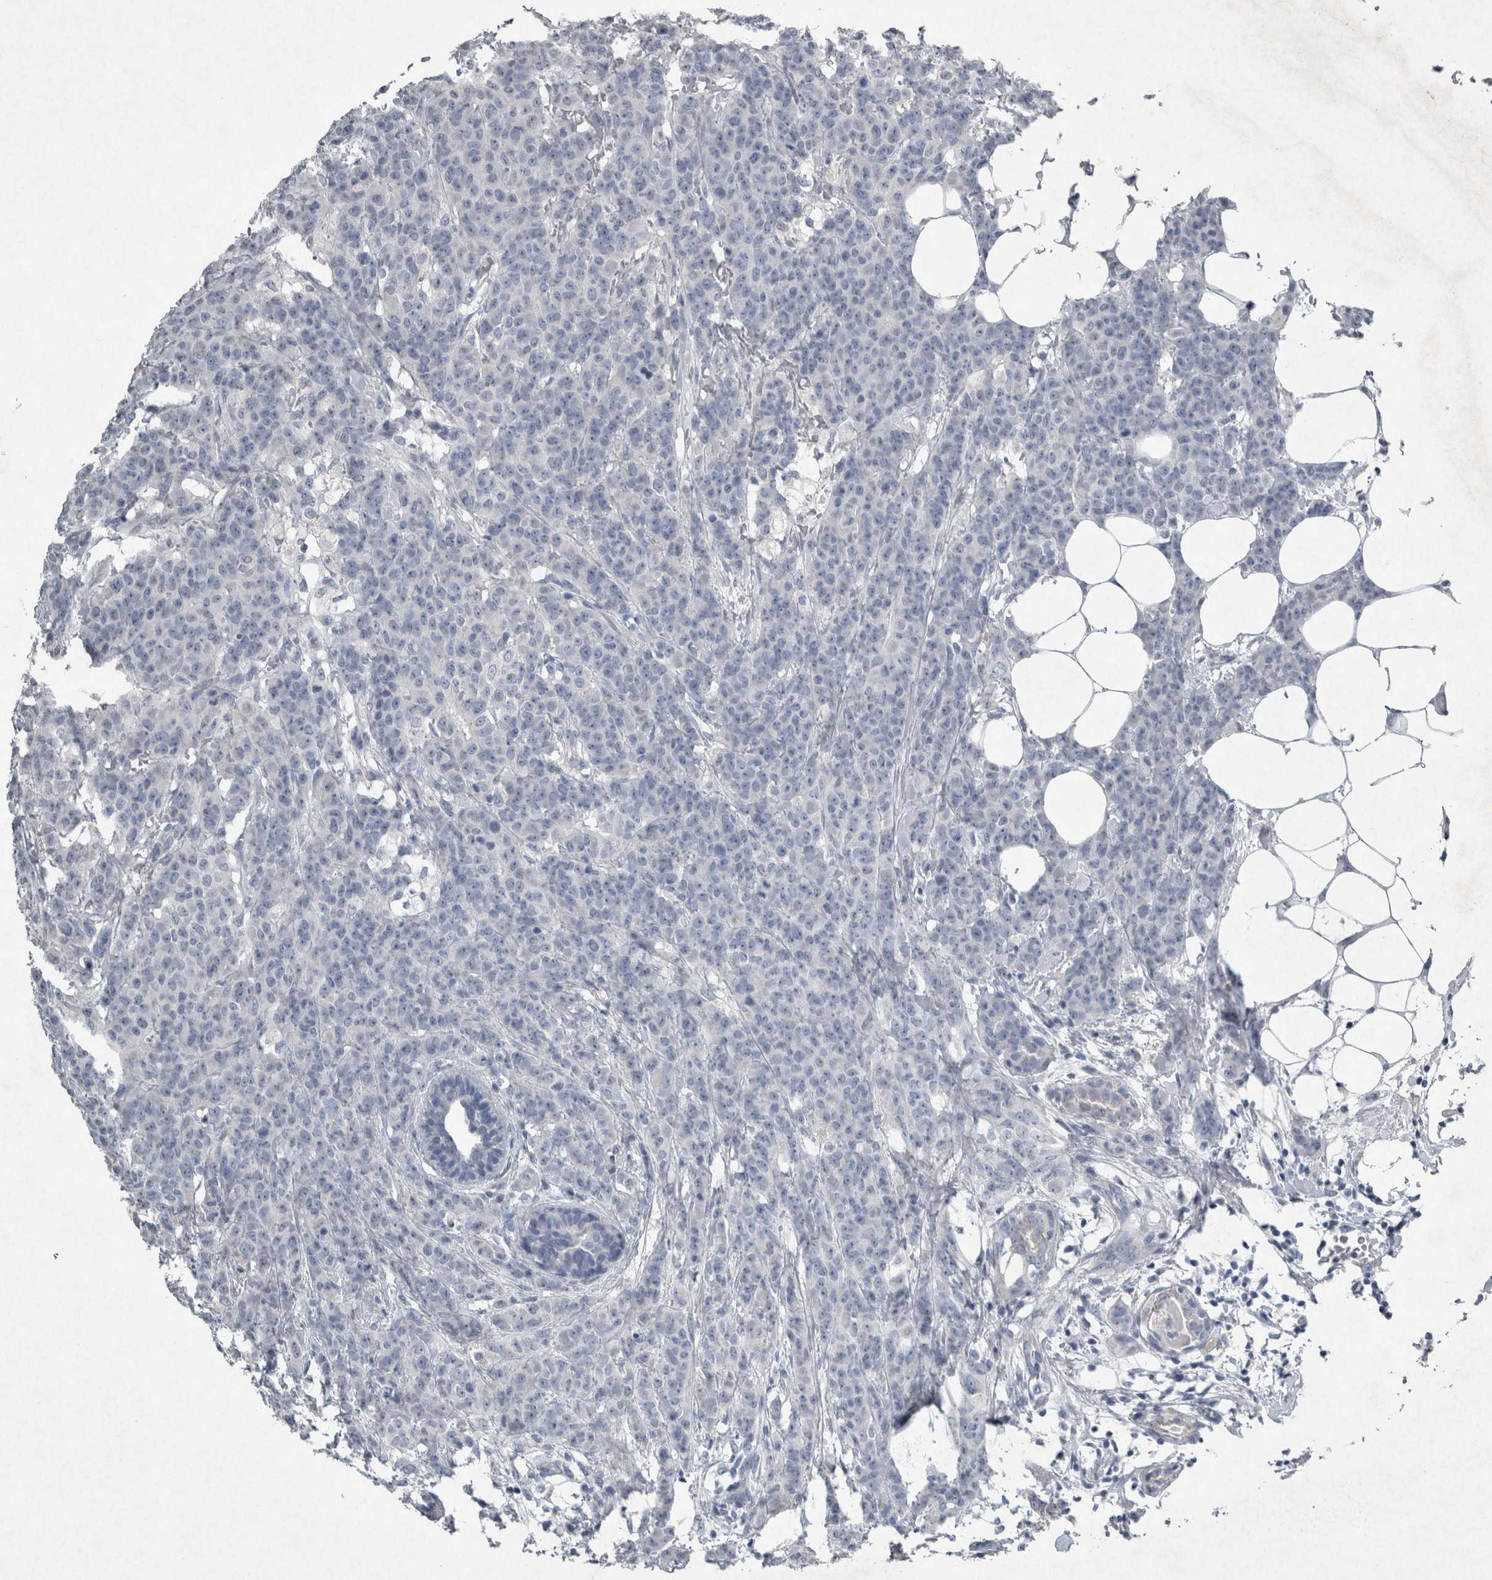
{"staining": {"intensity": "negative", "quantity": "none", "location": "none"}, "tissue": "breast cancer", "cell_type": "Tumor cells", "image_type": "cancer", "snomed": [{"axis": "morphology", "description": "Normal tissue, NOS"}, {"axis": "morphology", "description": "Duct carcinoma"}, {"axis": "topography", "description": "Breast"}], "caption": "Tumor cells show no significant positivity in breast cancer.", "gene": "PDX1", "patient": {"sex": "female", "age": 40}}